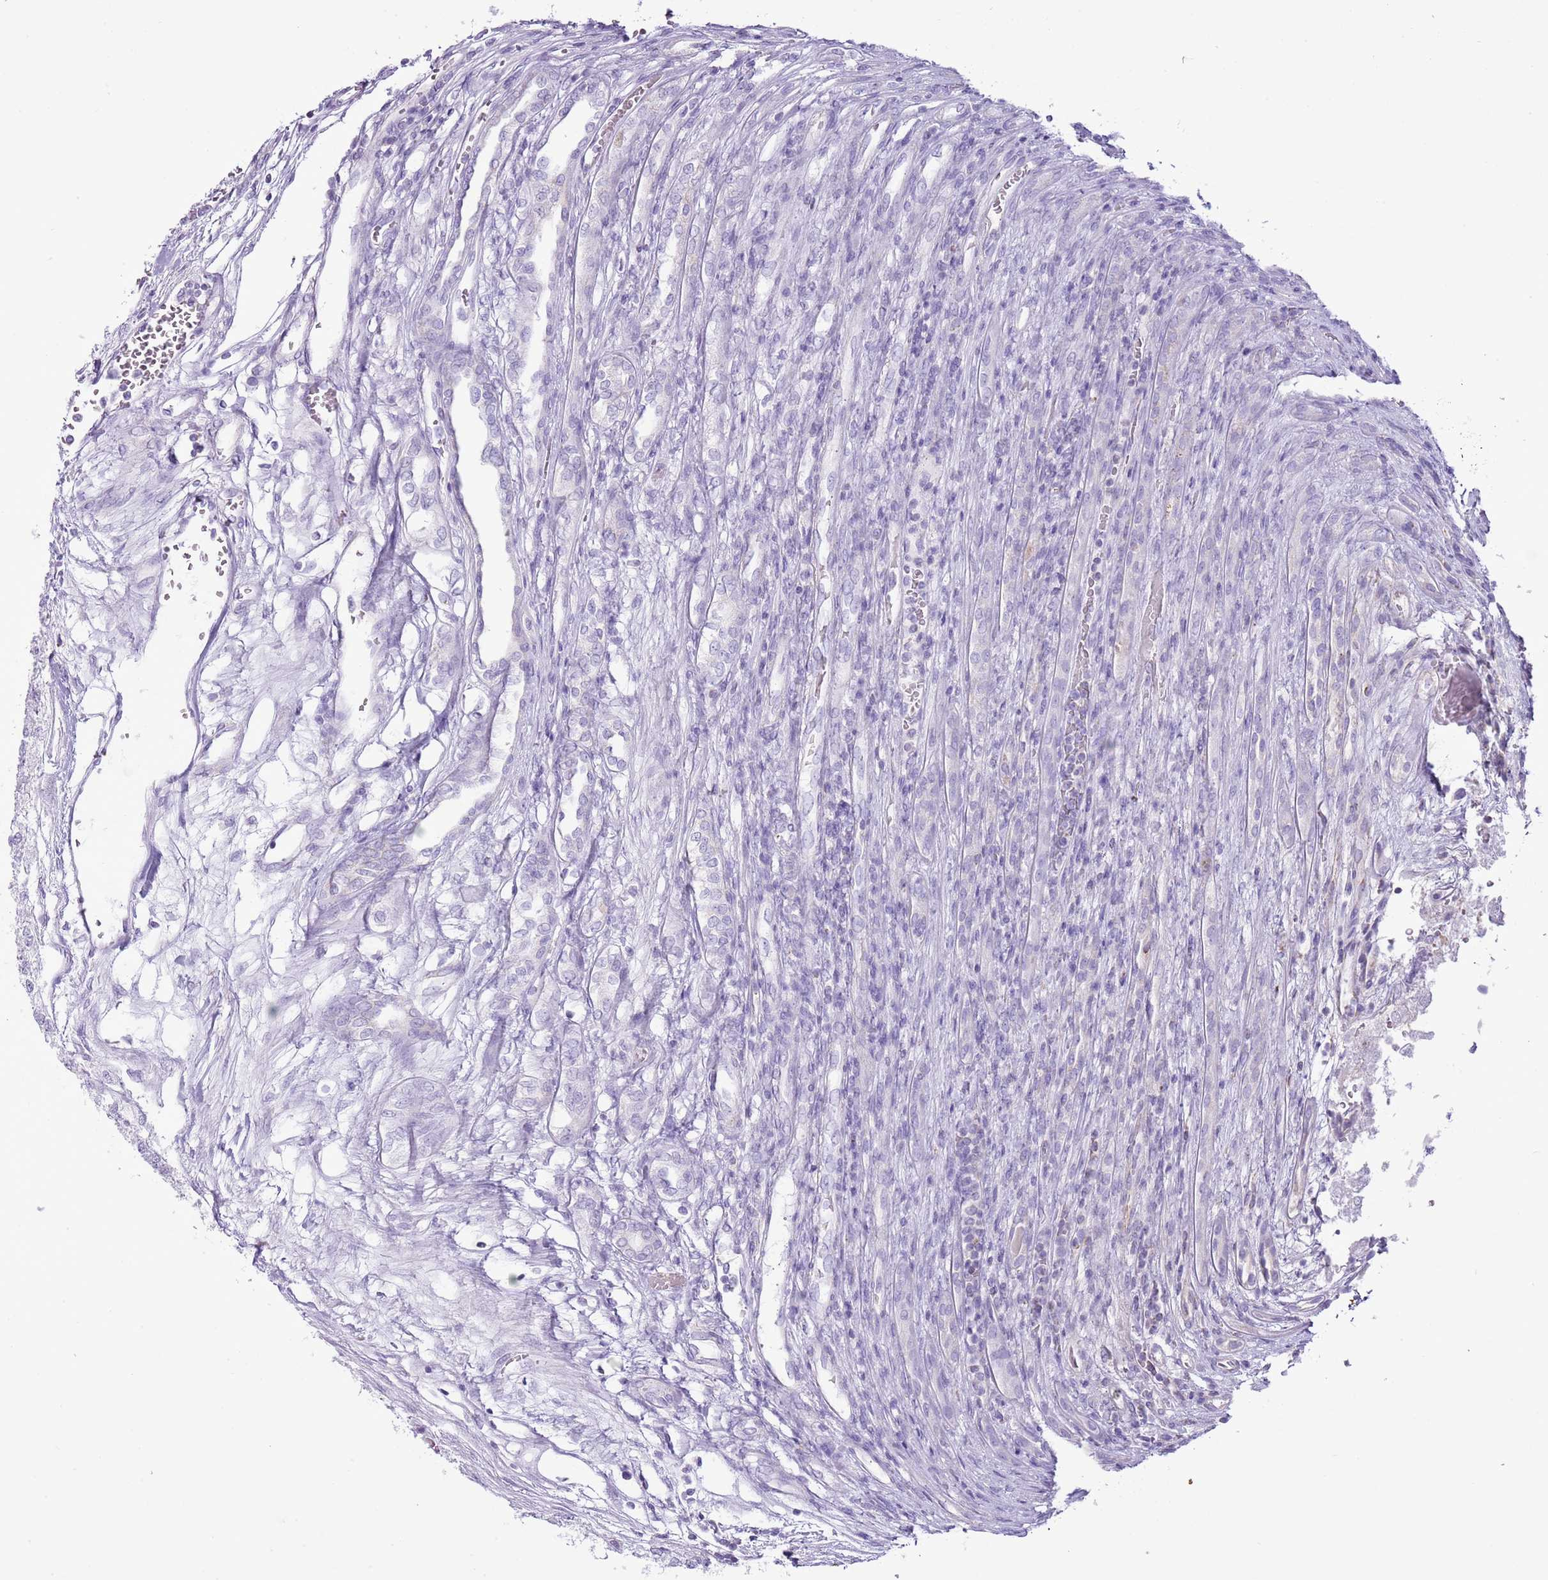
{"staining": {"intensity": "negative", "quantity": "none", "location": "none"}, "tissue": "renal cancer", "cell_type": "Tumor cells", "image_type": "cancer", "snomed": [{"axis": "morphology", "description": "Adenocarcinoma, NOS"}, {"axis": "topography", "description": "Kidney"}], "caption": "DAB immunohistochemical staining of human renal cancer reveals no significant expression in tumor cells. (DAB immunohistochemistry (IHC) visualized using brightfield microscopy, high magnification).", "gene": "SLC23A1", "patient": {"sex": "female", "age": 54}}